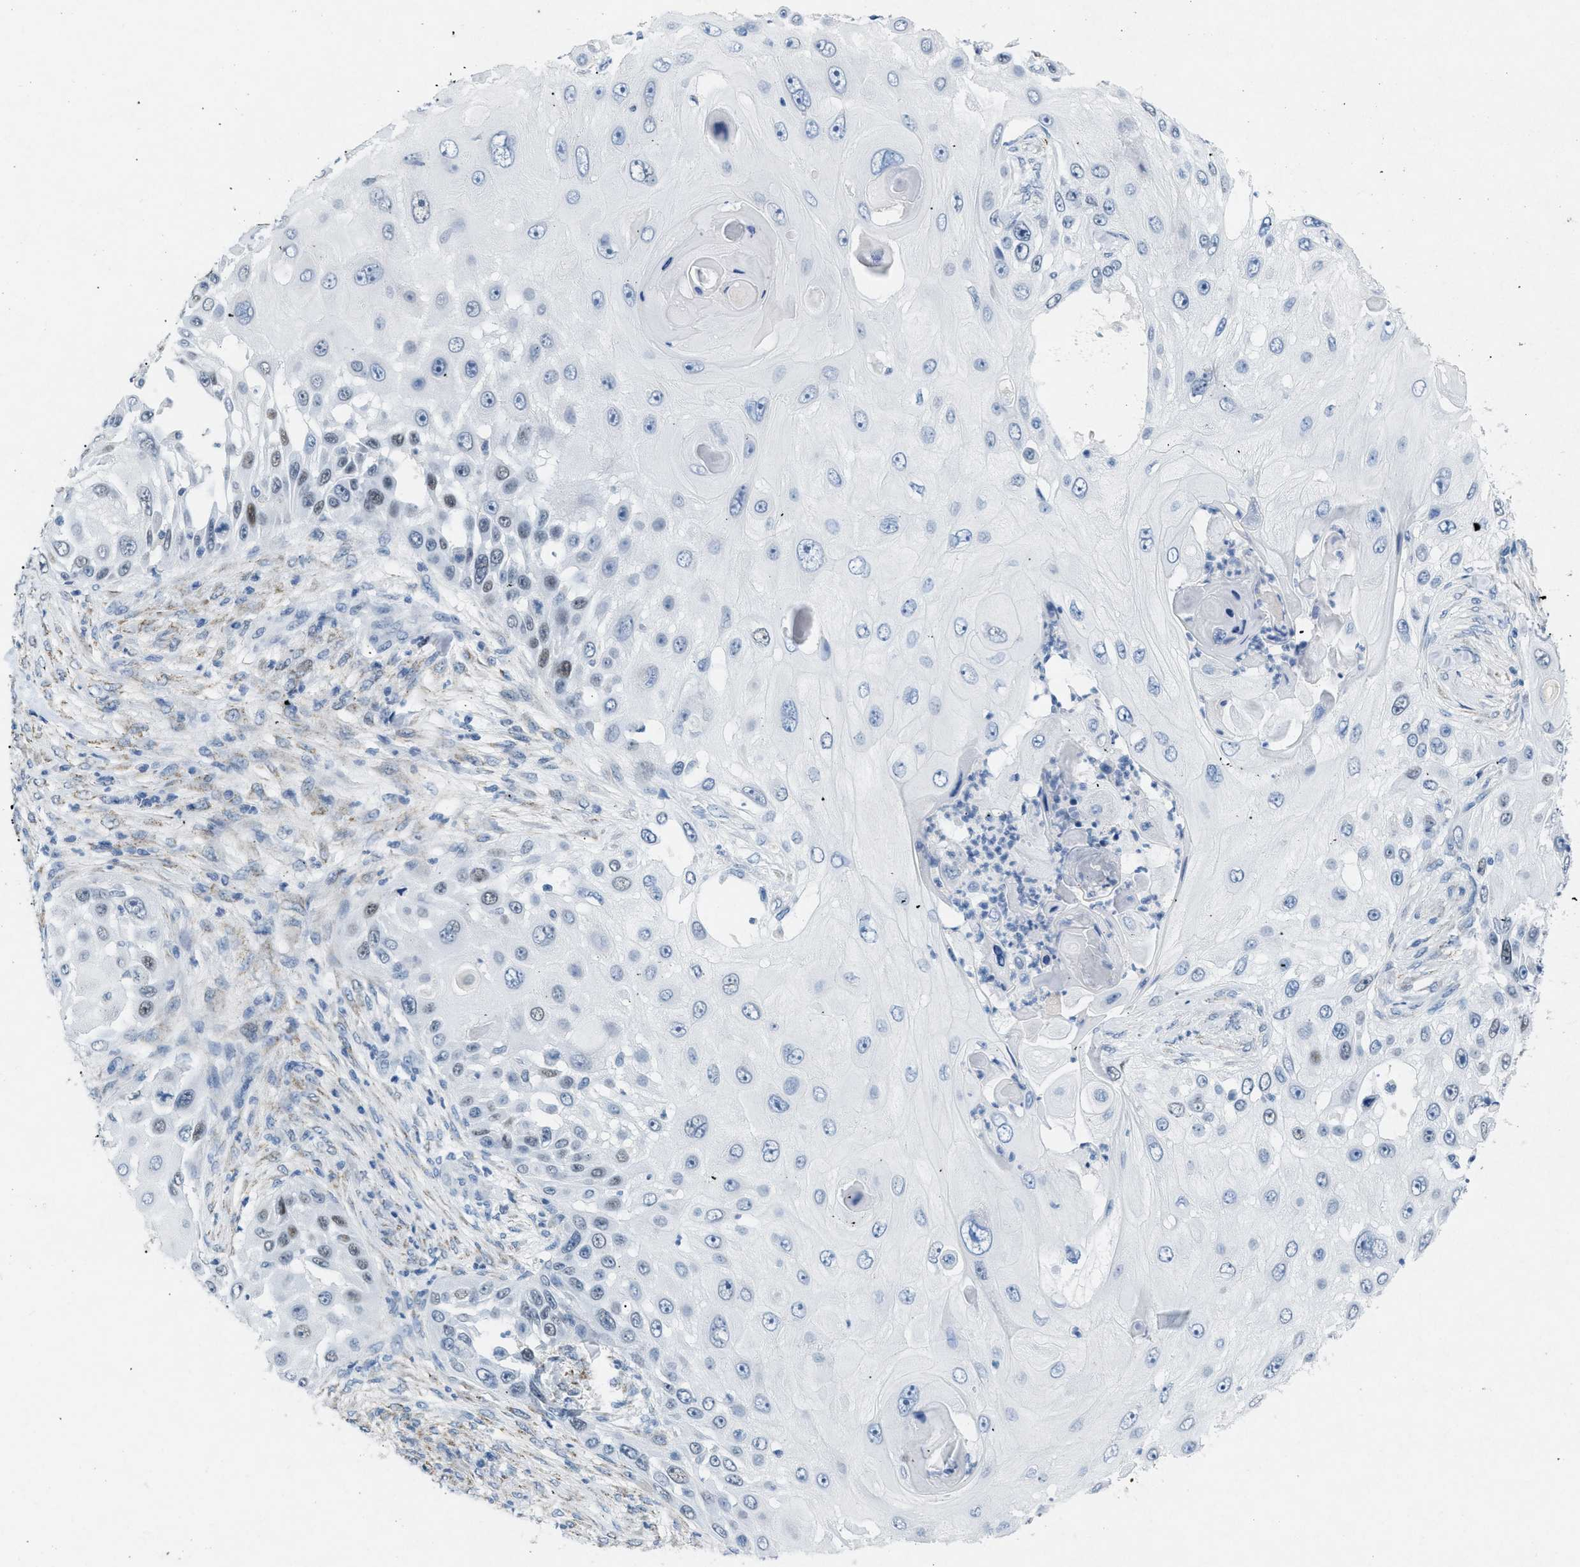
{"staining": {"intensity": "negative", "quantity": "none", "location": "none"}, "tissue": "skin cancer", "cell_type": "Tumor cells", "image_type": "cancer", "snomed": [{"axis": "morphology", "description": "Squamous cell carcinoma, NOS"}, {"axis": "topography", "description": "Skin"}], "caption": "Tumor cells are negative for protein expression in human squamous cell carcinoma (skin). (DAB immunohistochemistry visualized using brightfield microscopy, high magnification).", "gene": "TASOR", "patient": {"sex": "female", "age": 44}}